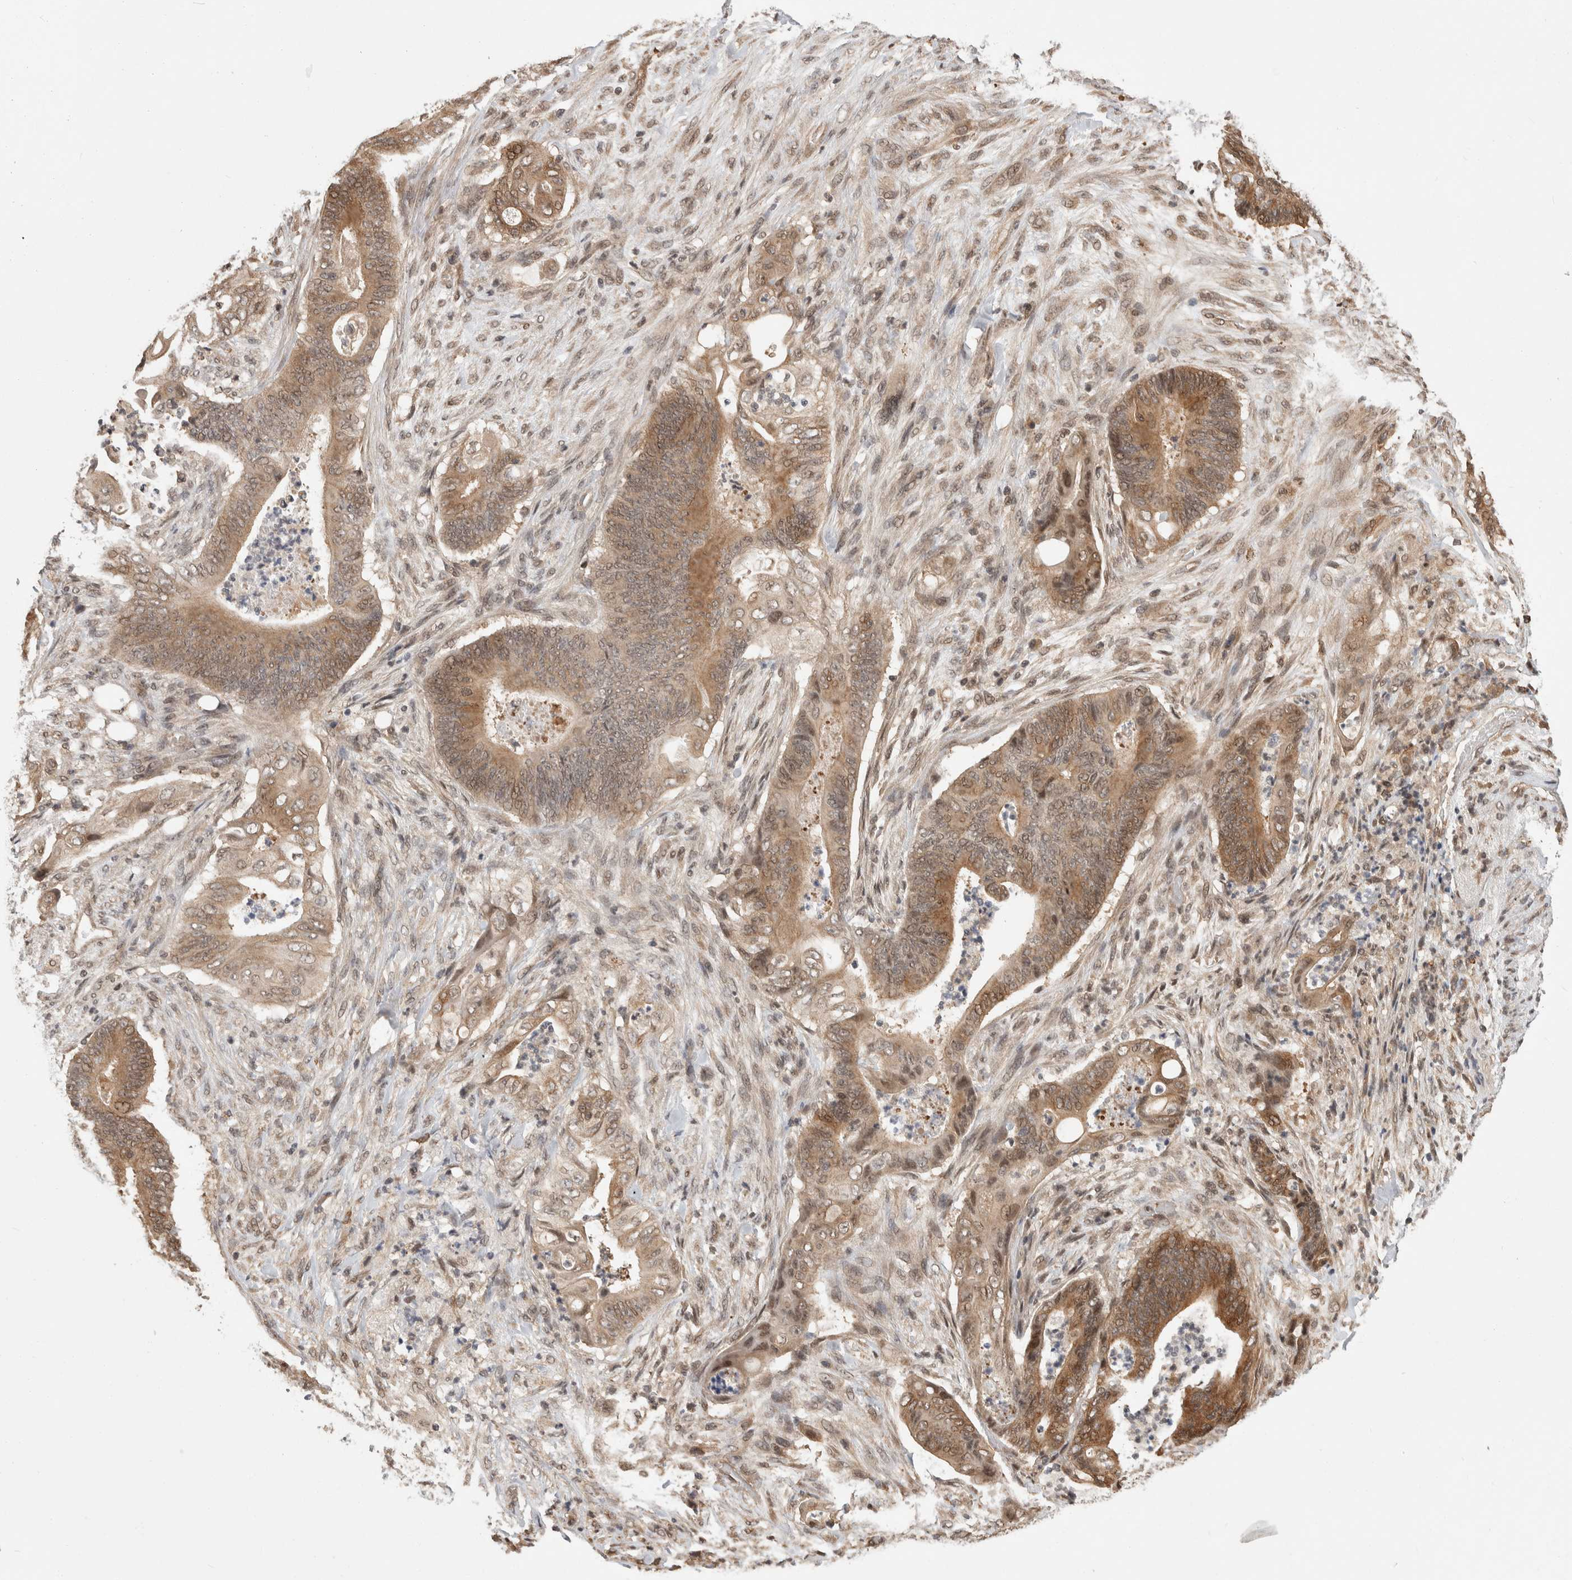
{"staining": {"intensity": "moderate", "quantity": ">75%", "location": "cytoplasmic/membranous"}, "tissue": "stomach cancer", "cell_type": "Tumor cells", "image_type": "cancer", "snomed": [{"axis": "morphology", "description": "Adenocarcinoma, NOS"}, {"axis": "topography", "description": "Stomach"}], "caption": "Stomach cancer was stained to show a protein in brown. There is medium levels of moderate cytoplasmic/membranous expression in approximately >75% of tumor cells. (DAB = brown stain, brightfield microscopy at high magnification).", "gene": "ZNF592", "patient": {"sex": "female", "age": 73}}